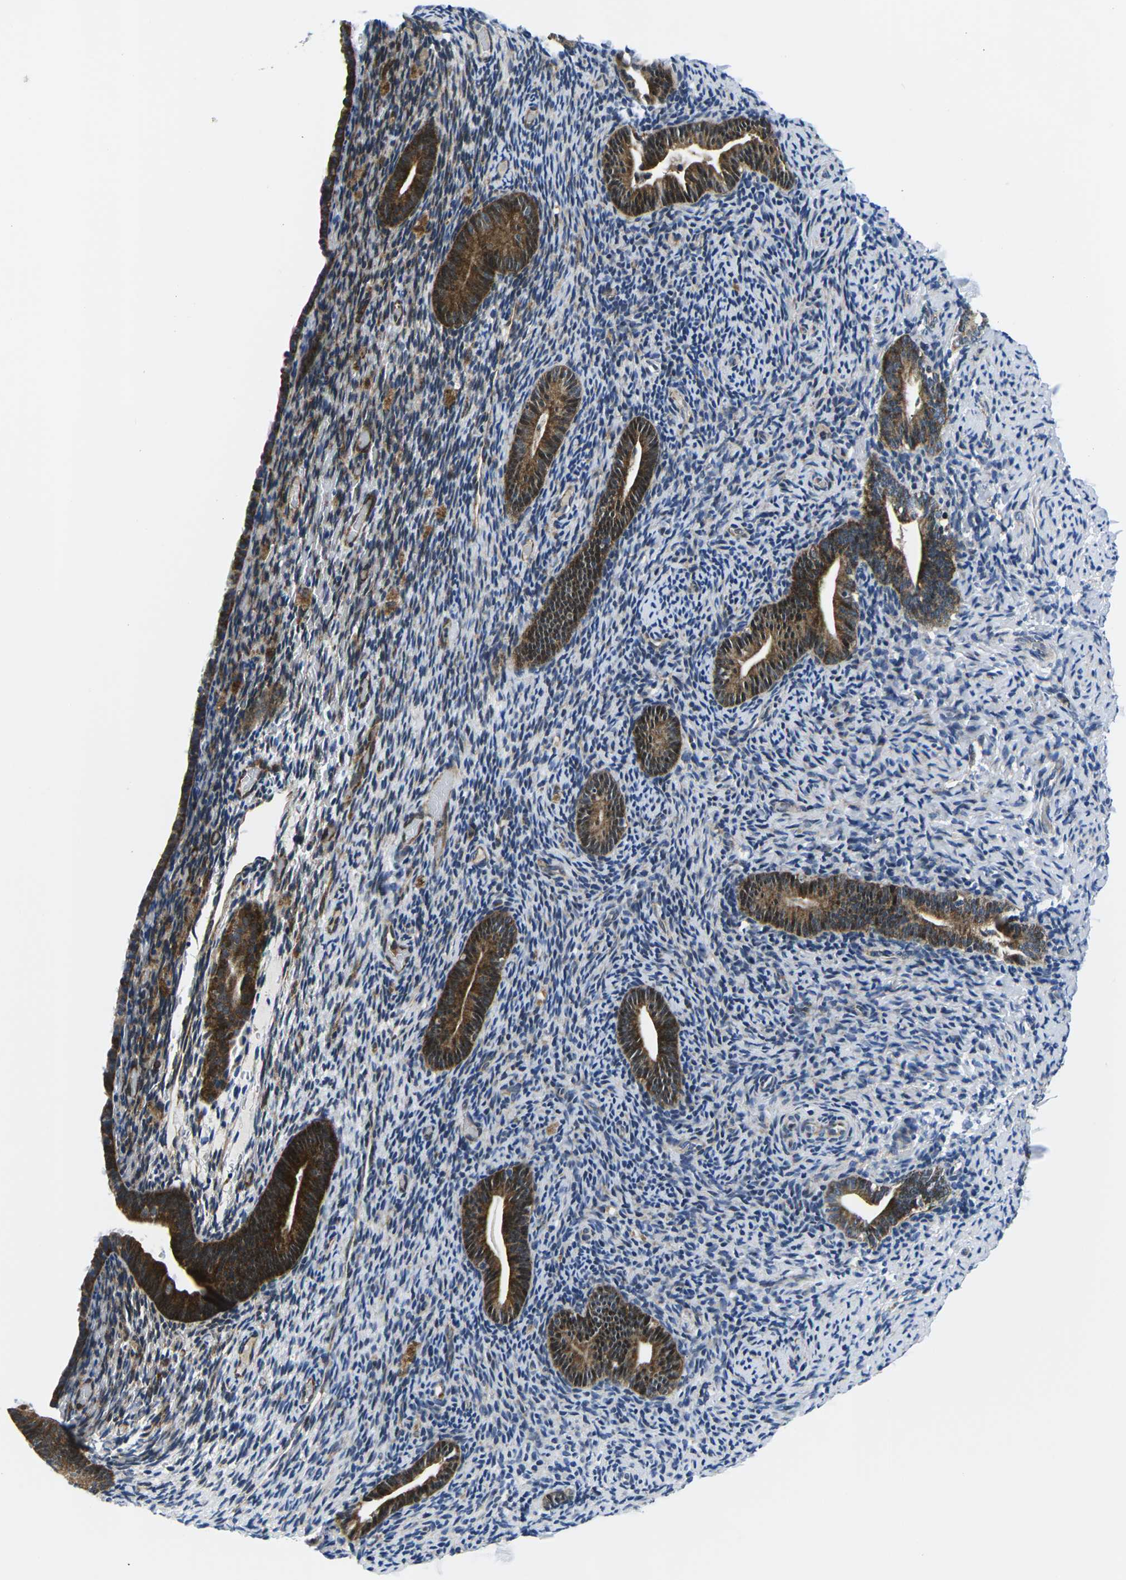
{"staining": {"intensity": "negative", "quantity": "none", "location": "none"}, "tissue": "endometrium", "cell_type": "Cells in endometrial stroma", "image_type": "normal", "snomed": [{"axis": "morphology", "description": "Normal tissue, NOS"}, {"axis": "topography", "description": "Endometrium"}], "caption": "Cells in endometrial stroma show no significant staining in normal endometrium.", "gene": "EIF4E", "patient": {"sex": "female", "age": 51}}